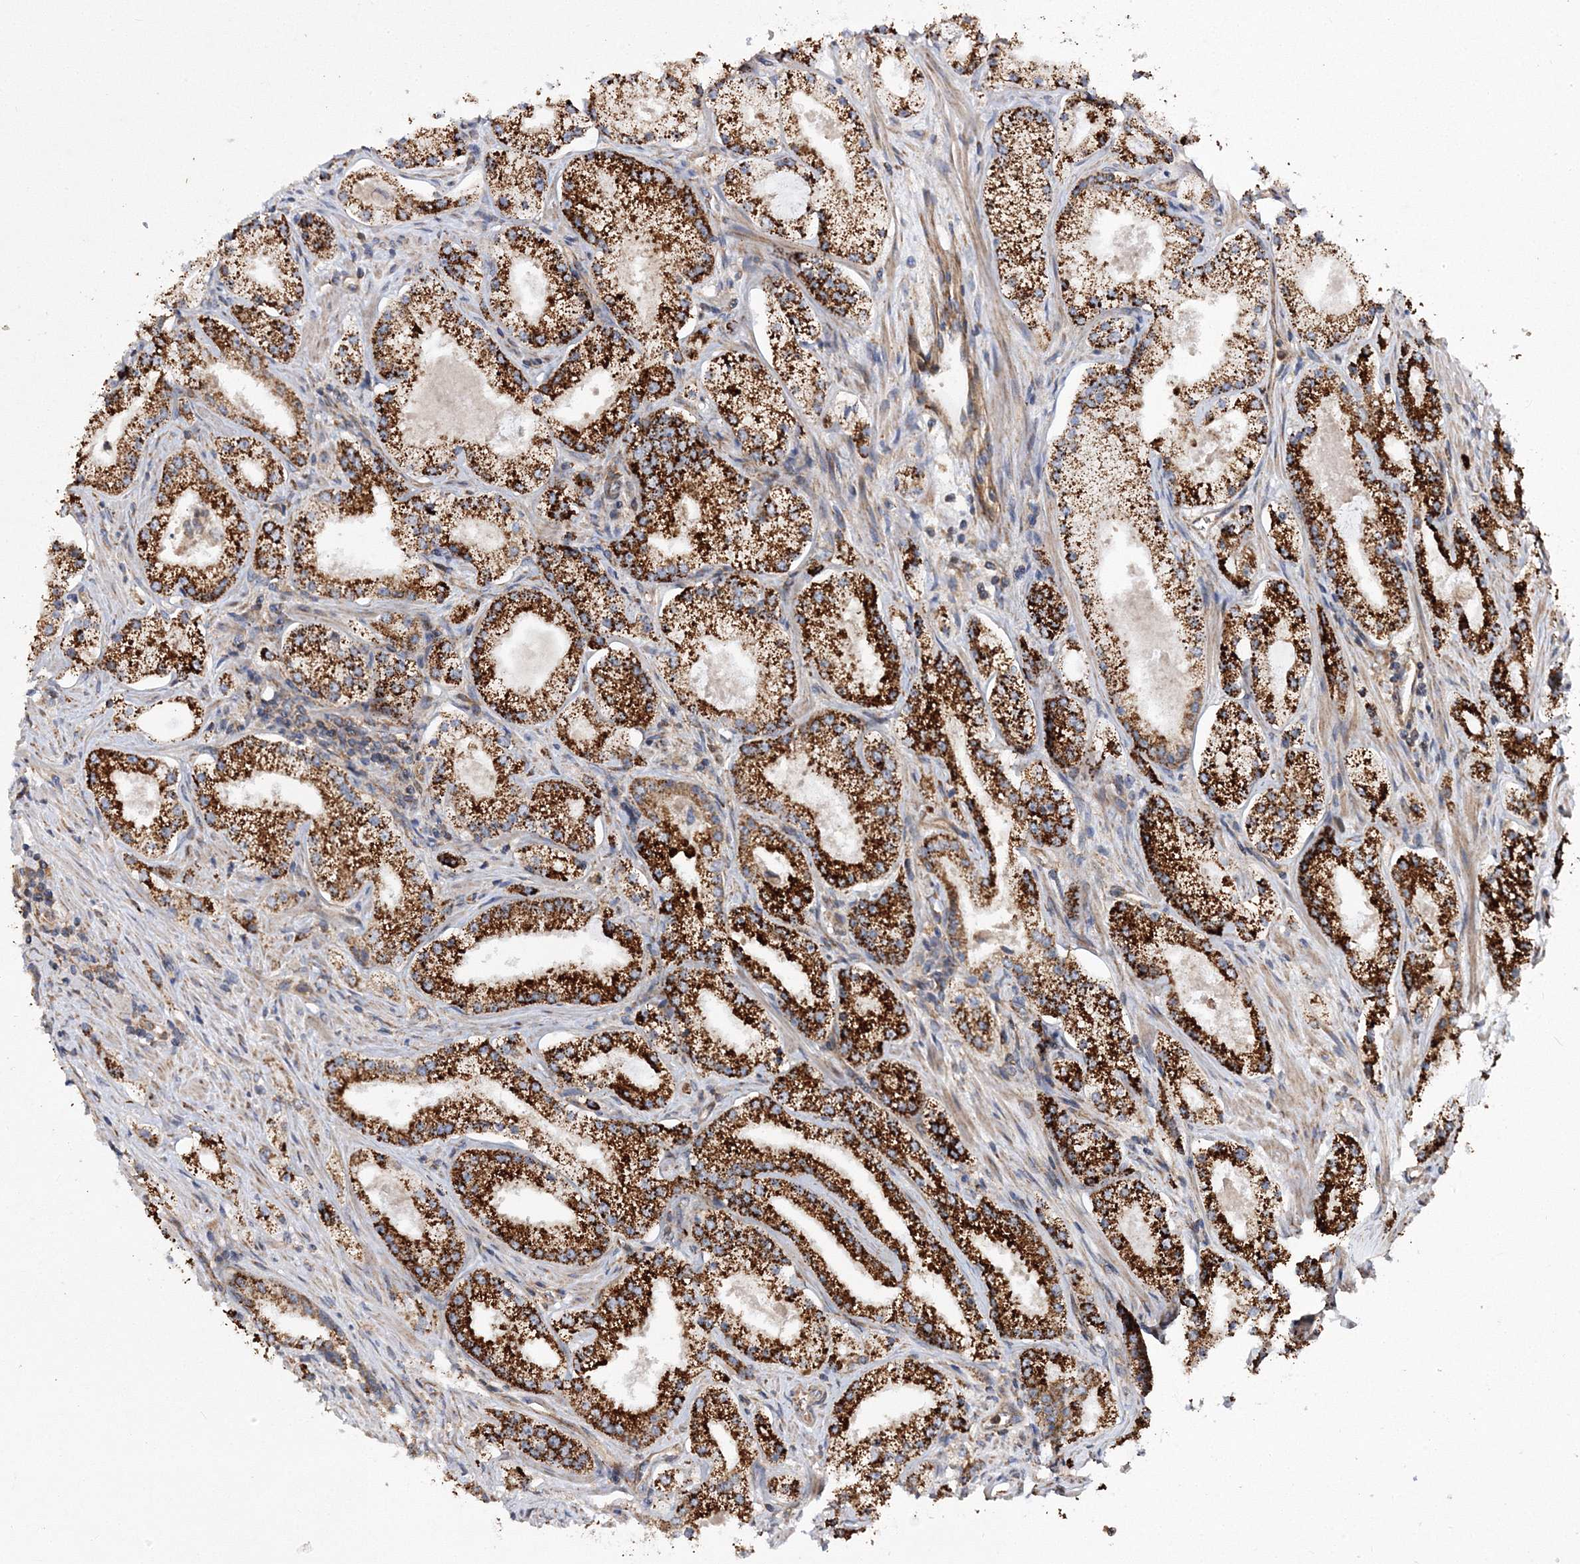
{"staining": {"intensity": "strong", "quantity": ">75%", "location": "cytoplasmic/membranous"}, "tissue": "prostate cancer", "cell_type": "Tumor cells", "image_type": "cancer", "snomed": [{"axis": "morphology", "description": "Adenocarcinoma, Low grade"}, {"axis": "topography", "description": "Prostate"}], "caption": "Human prostate cancer (low-grade adenocarcinoma) stained with a brown dye displays strong cytoplasmic/membranous positive positivity in about >75% of tumor cells.", "gene": "DNAJC13", "patient": {"sex": "male", "age": 69}}